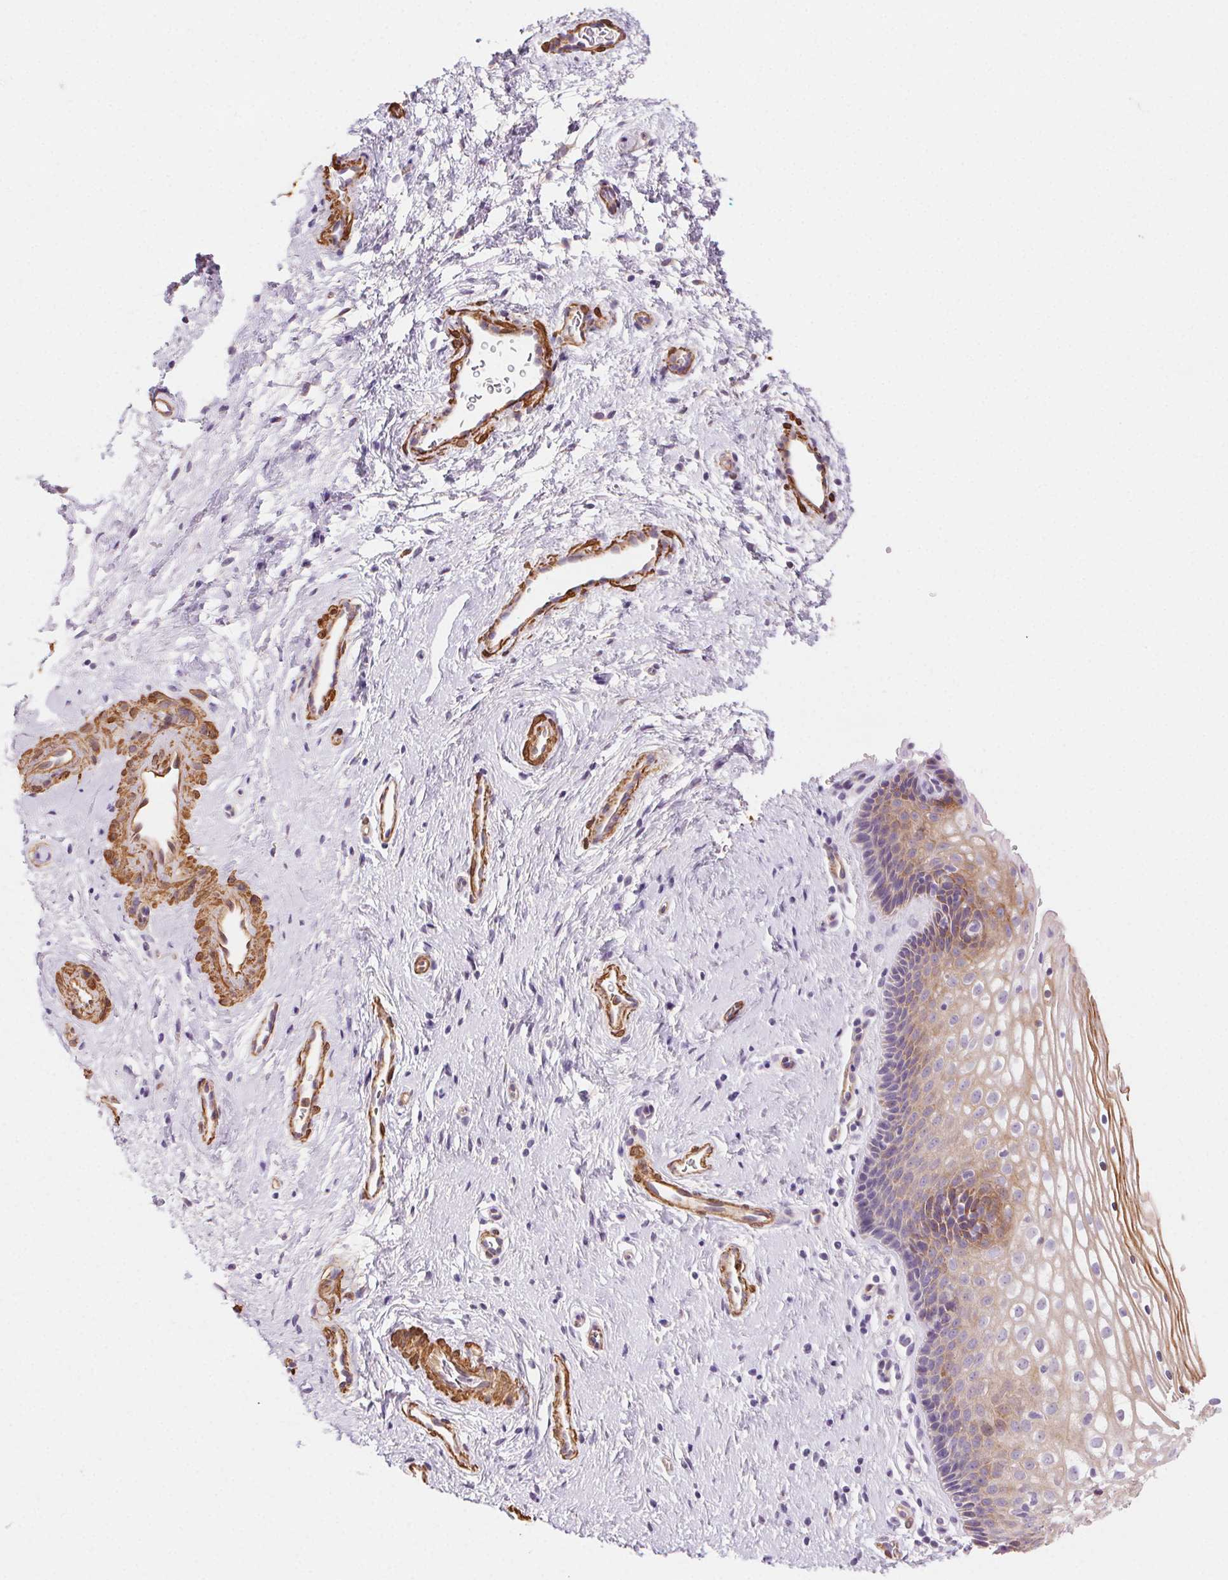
{"staining": {"intensity": "negative", "quantity": "none", "location": "none"}, "tissue": "cervix", "cell_type": "Glandular cells", "image_type": "normal", "snomed": [{"axis": "morphology", "description": "Normal tissue, NOS"}, {"axis": "topography", "description": "Cervix"}], "caption": "Immunohistochemistry micrograph of benign cervix: cervix stained with DAB (3,3'-diaminobenzidine) reveals no significant protein positivity in glandular cells.", "gene": "GPX8", "patient": {"sex": "female", "age": 34}}